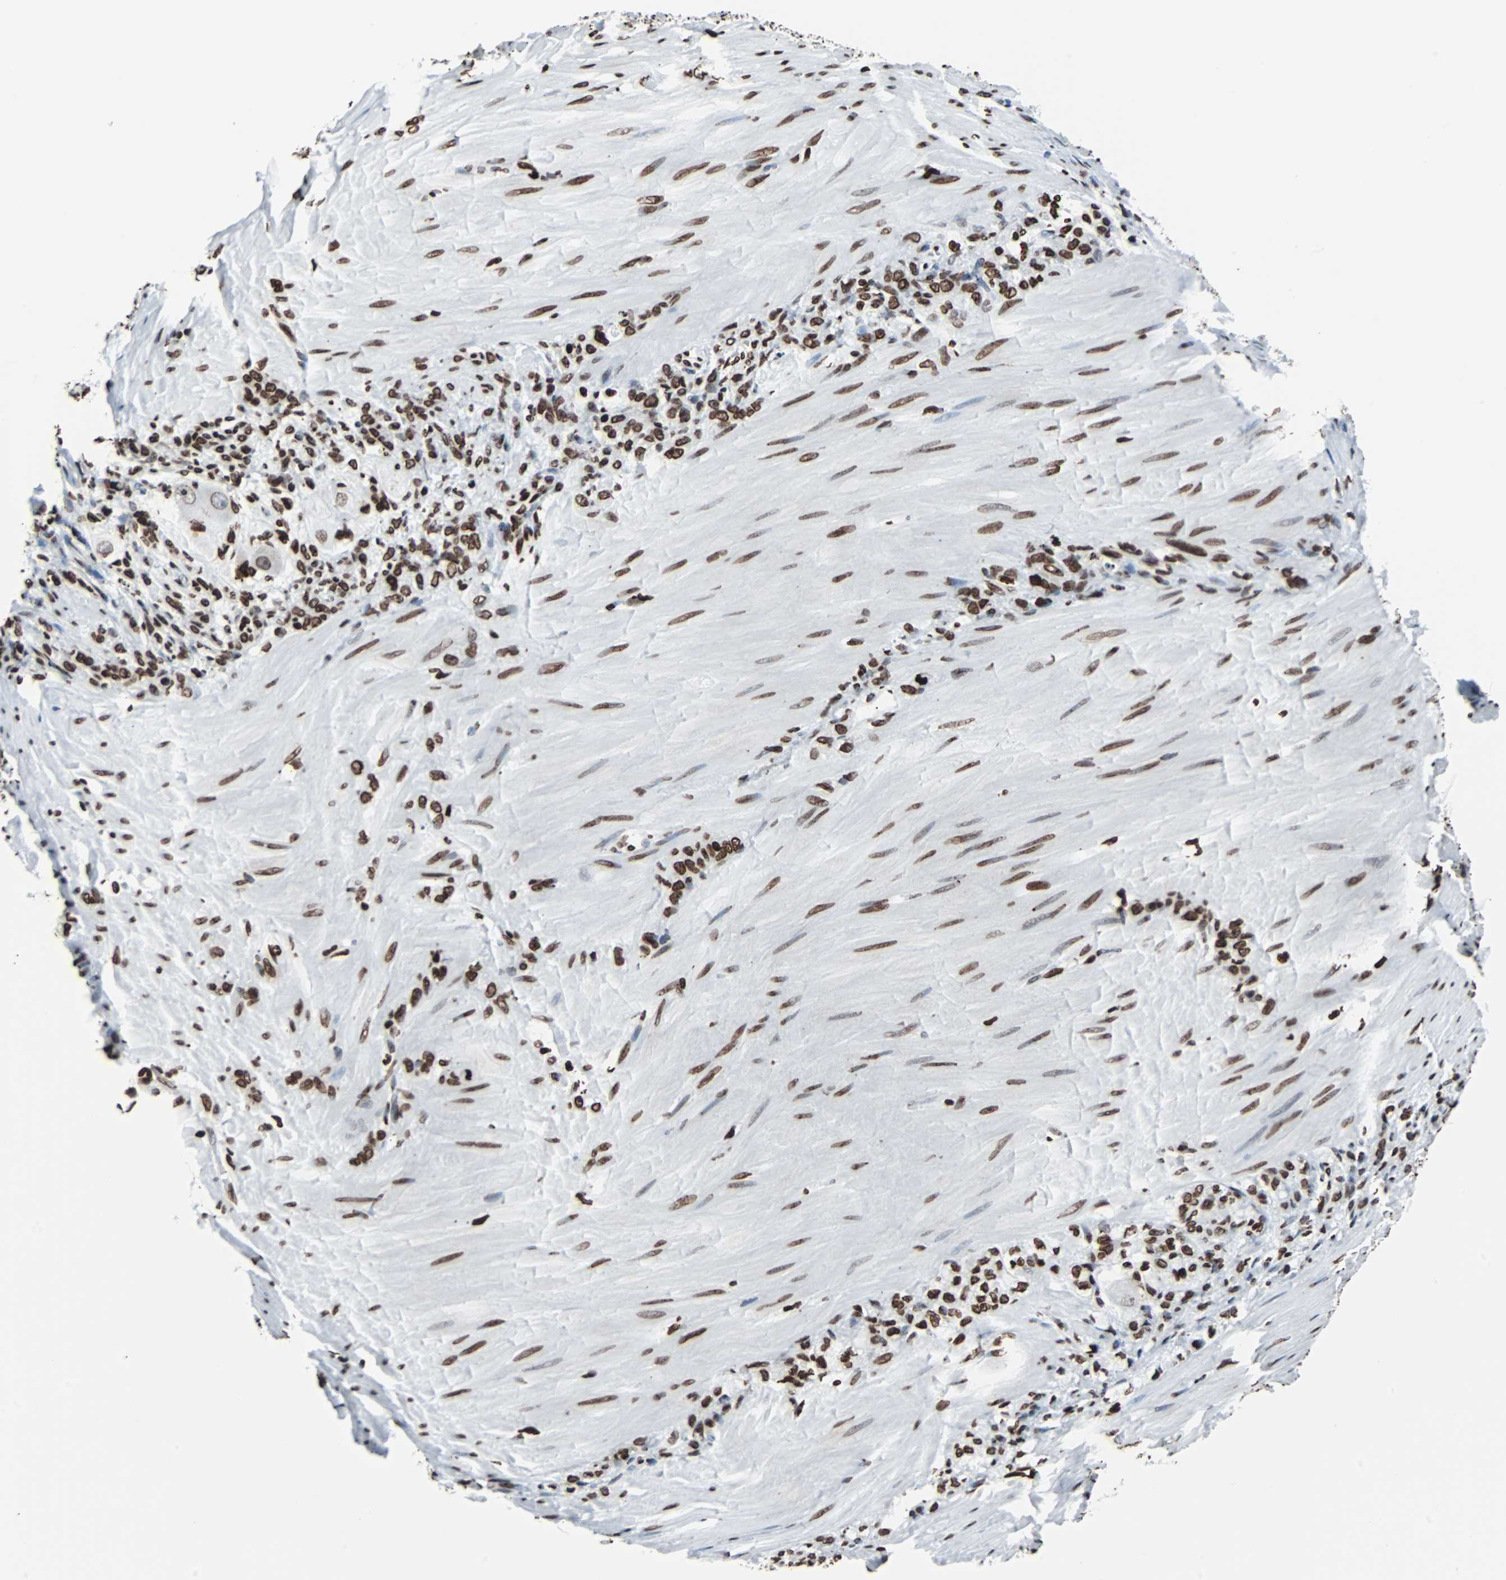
{"staining": {"intensity": "strong", "quantity": ">75%", "location": "nuclear"}, "tissue": "stomach cancer", "cell_type": "Tumor cells", "image_type": "cancer", "snomed": [{"axis": "morphology", "description": "Adenocarcinoma, NOS"}, {"axis": "topography", "description": "Stomach"}], "caption": "IHC image of human stomach cancer (adenocarcinoma) stained for a protein (brown), which displays high levels of strong nuclear staining in approximately >75% of tumor cells.", "gene": "H2BC18", "patient": {"sex": "male", "age": 82}}